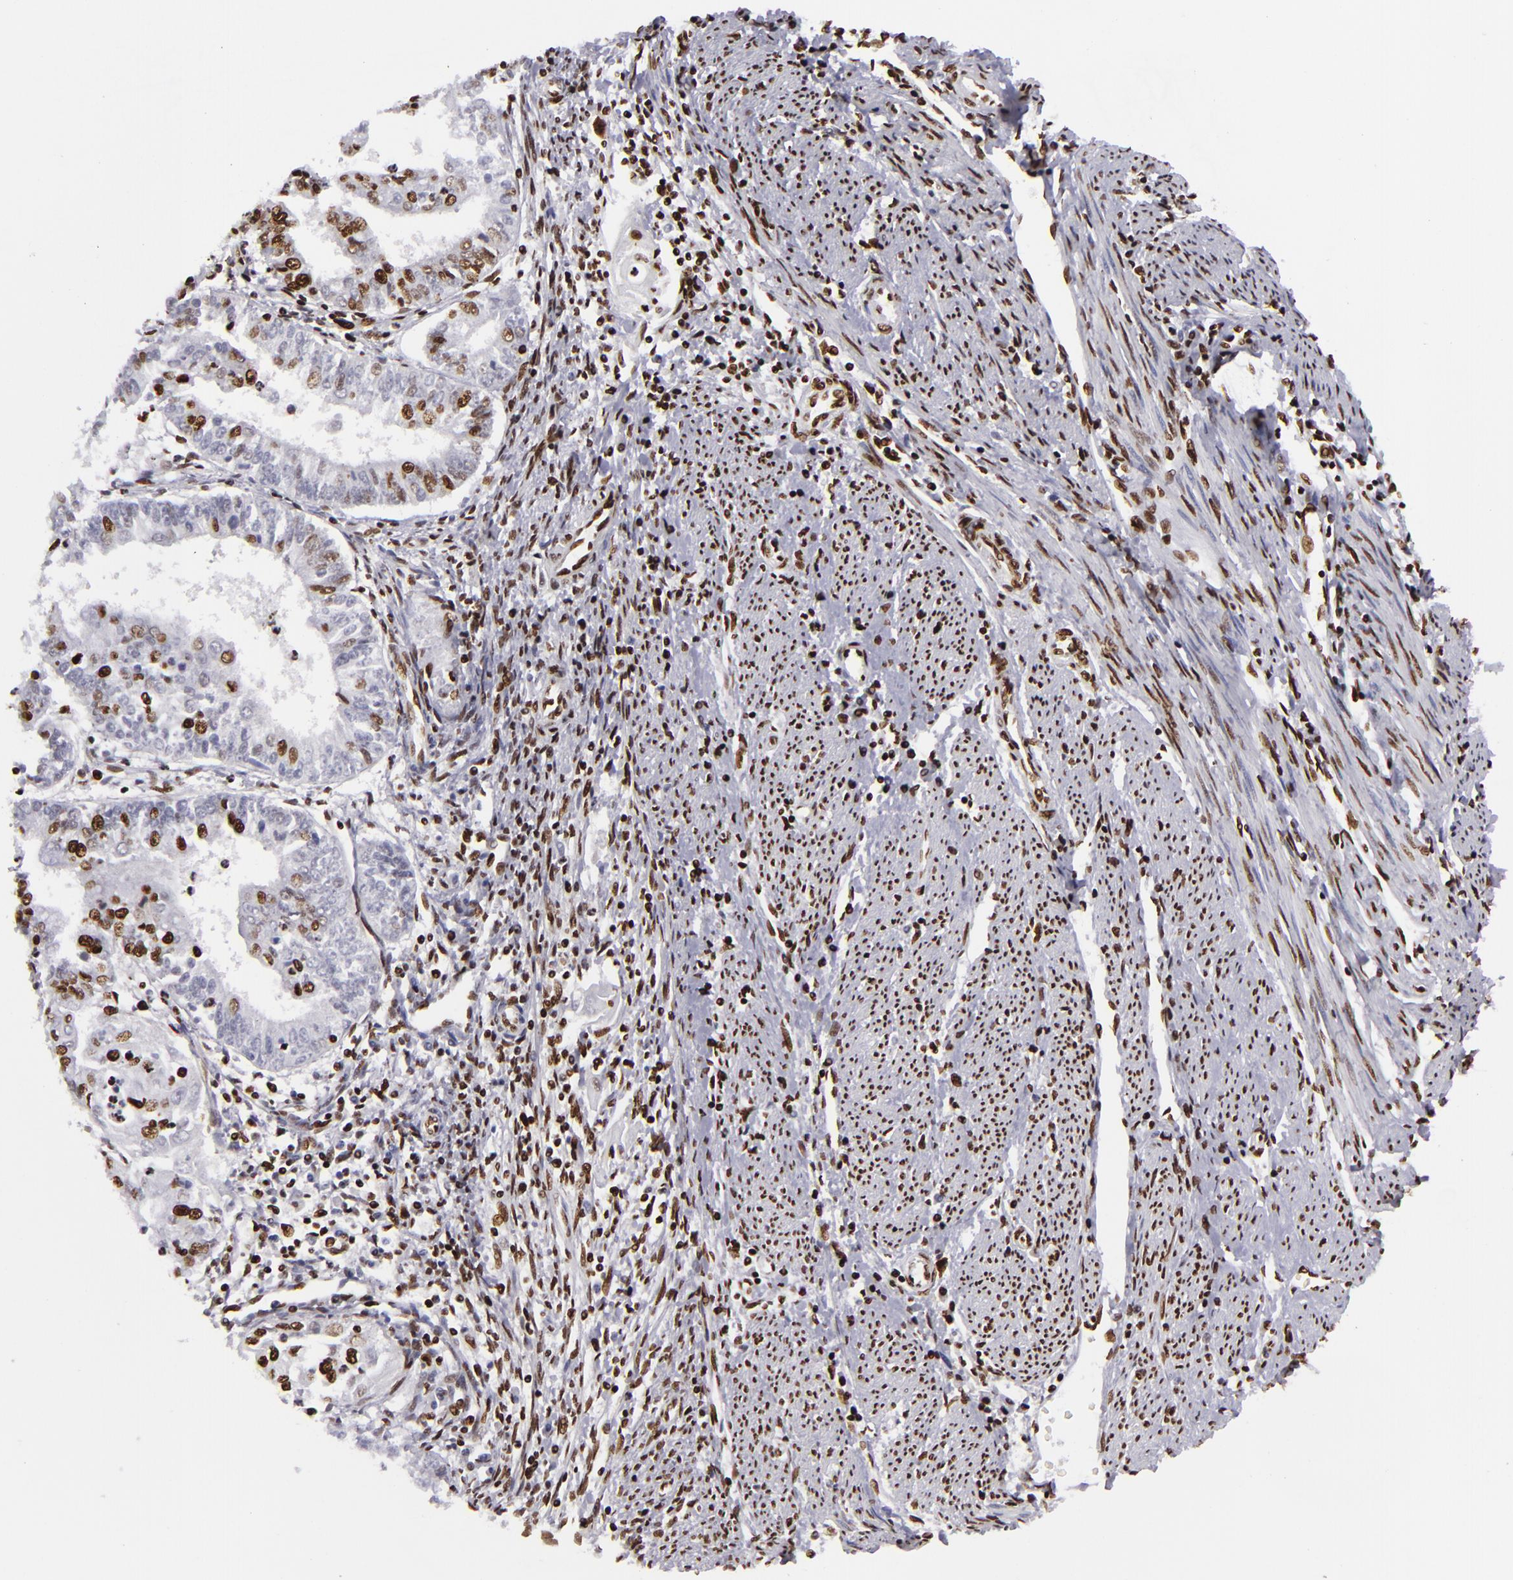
{"staining": {"intensity": "strong", "quantity": "<25%", "location": "nuclear"}, "tissue": "endometrial cancer", "cell_type": "Tumor cells", "image_type": "cancer", "snomed": [{"axis": "morphology", "description": "Adenocarcinoma, NOS"}, {"axis": "topography", "description": "Endometrium"}], "caption": "Endometrial adenocarcinoma stained with immunohistochemistry displays strong nuclear staining in approximately <25% of tumor cells. The protein of interest is stained brown, and the nuclei are stained in blue (DAB IHC with brightfield microscopy, high magnification).", "gene": "SAFB", "patient": {"sex": "female", "age": 75}}